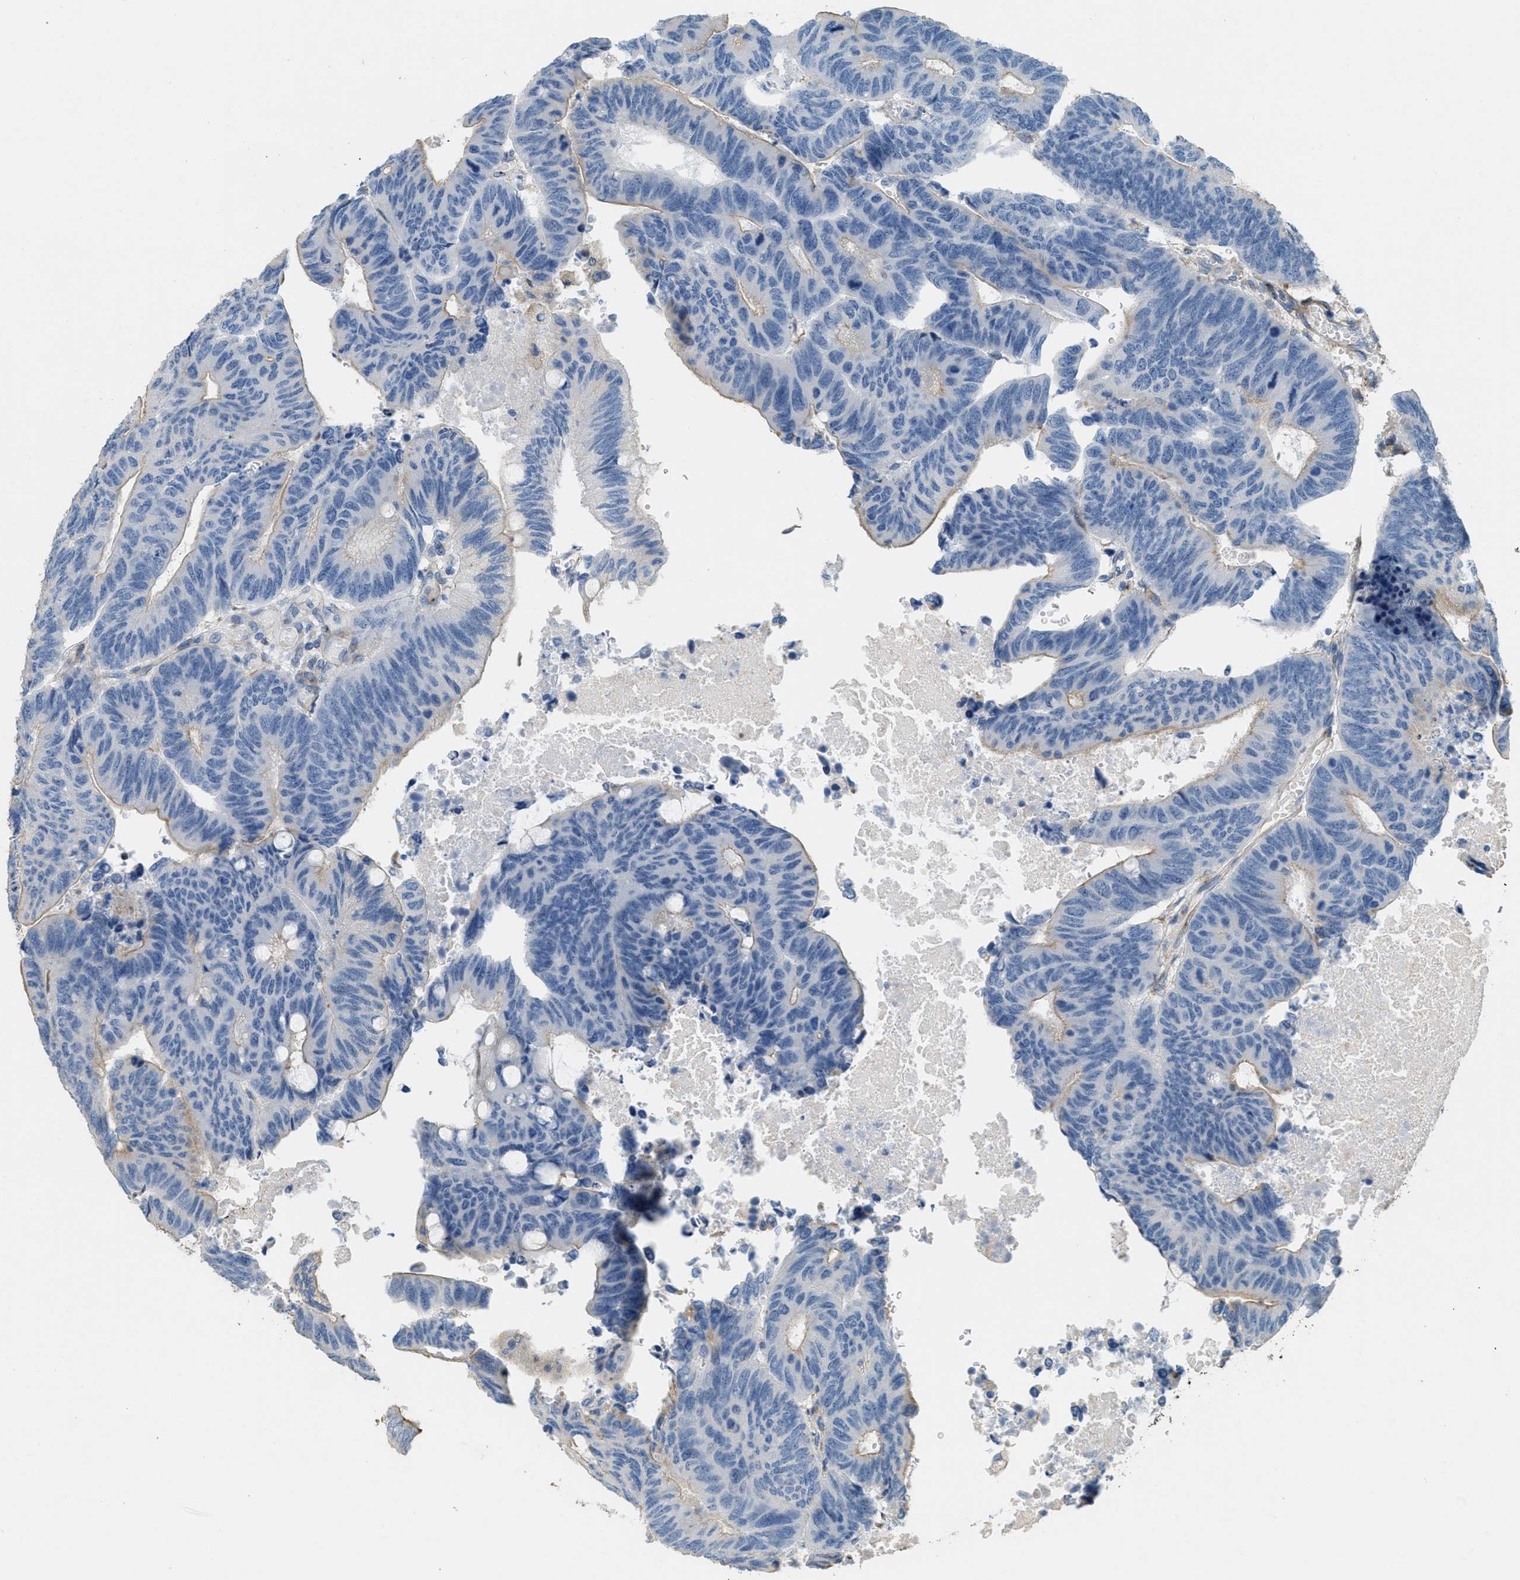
{"staining": {"intensity": "weak", "quantity": "25%-75%", "location": "cytoplasmic/membranous"}, "tissue": "colorectal cancer", "cell_type": "Tumor cells", "image_type": "cancer", "snomed": [{"axis": "morphology", "description": "Normal tissue, NOS"}, {"axis": "morphology", "description": "Adenocarcinoma, NOS"}, {"axis": "topography", "description": "Rectum"}, {"axis": "topography", "description": "Peripheral nerve tissue"}], "caption": "Protein positivity by immunohistochemistry exhibits weak cytoplasmic/membranous staining in approximately 25%-75% of tumor cells in adenocarcinoma (colorectal). Using DAB (brown) and hematoxylin (blue) stains, captured at high magnification using brightfield microscopy.", "gene": "ADCY5", "patient": {"sex": "male", "age": 92}}